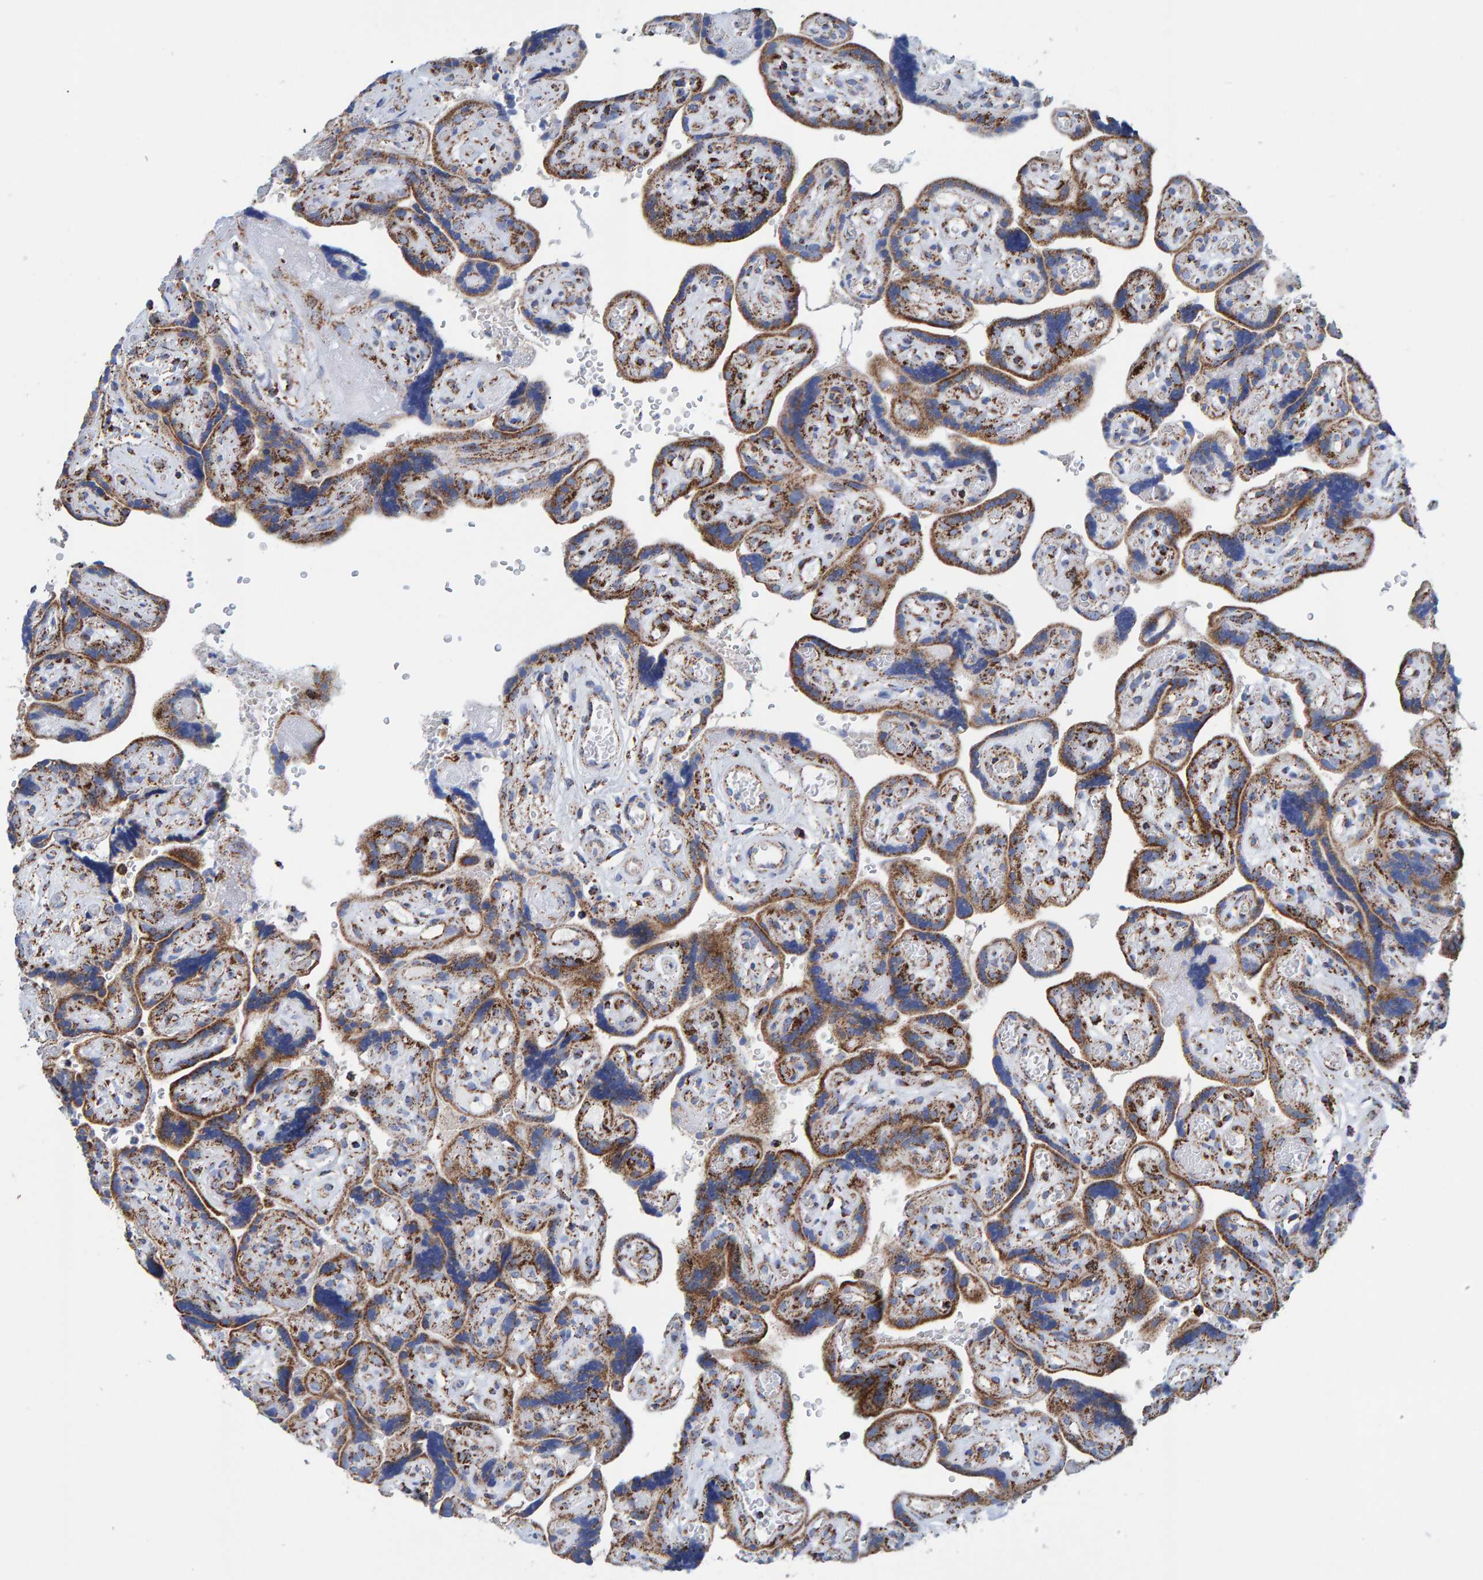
{"staining": {"intensity": "moderate", "quantity": ">75%", "location": "cytoplasmic/membranous"}, "tissue": "placenta", "cell_type": "Decidual cells", "image_type": "normal", "snomed": [{"axis": "morphology", "description": "Normal tissue, NOS"}, {"axis": "topography", "description": "Placenta"}], "caption": "A medium amount of moderate cytoplasmic/membranous positivity is appreciated in about >75% of decidual cells in benign placenta. Immunohistochemistry stains the protein of interest in brown and the nuclei are stained blue.", "gene": "ENSG00000262660", "patient": {"sex": "female", "age": 30}}